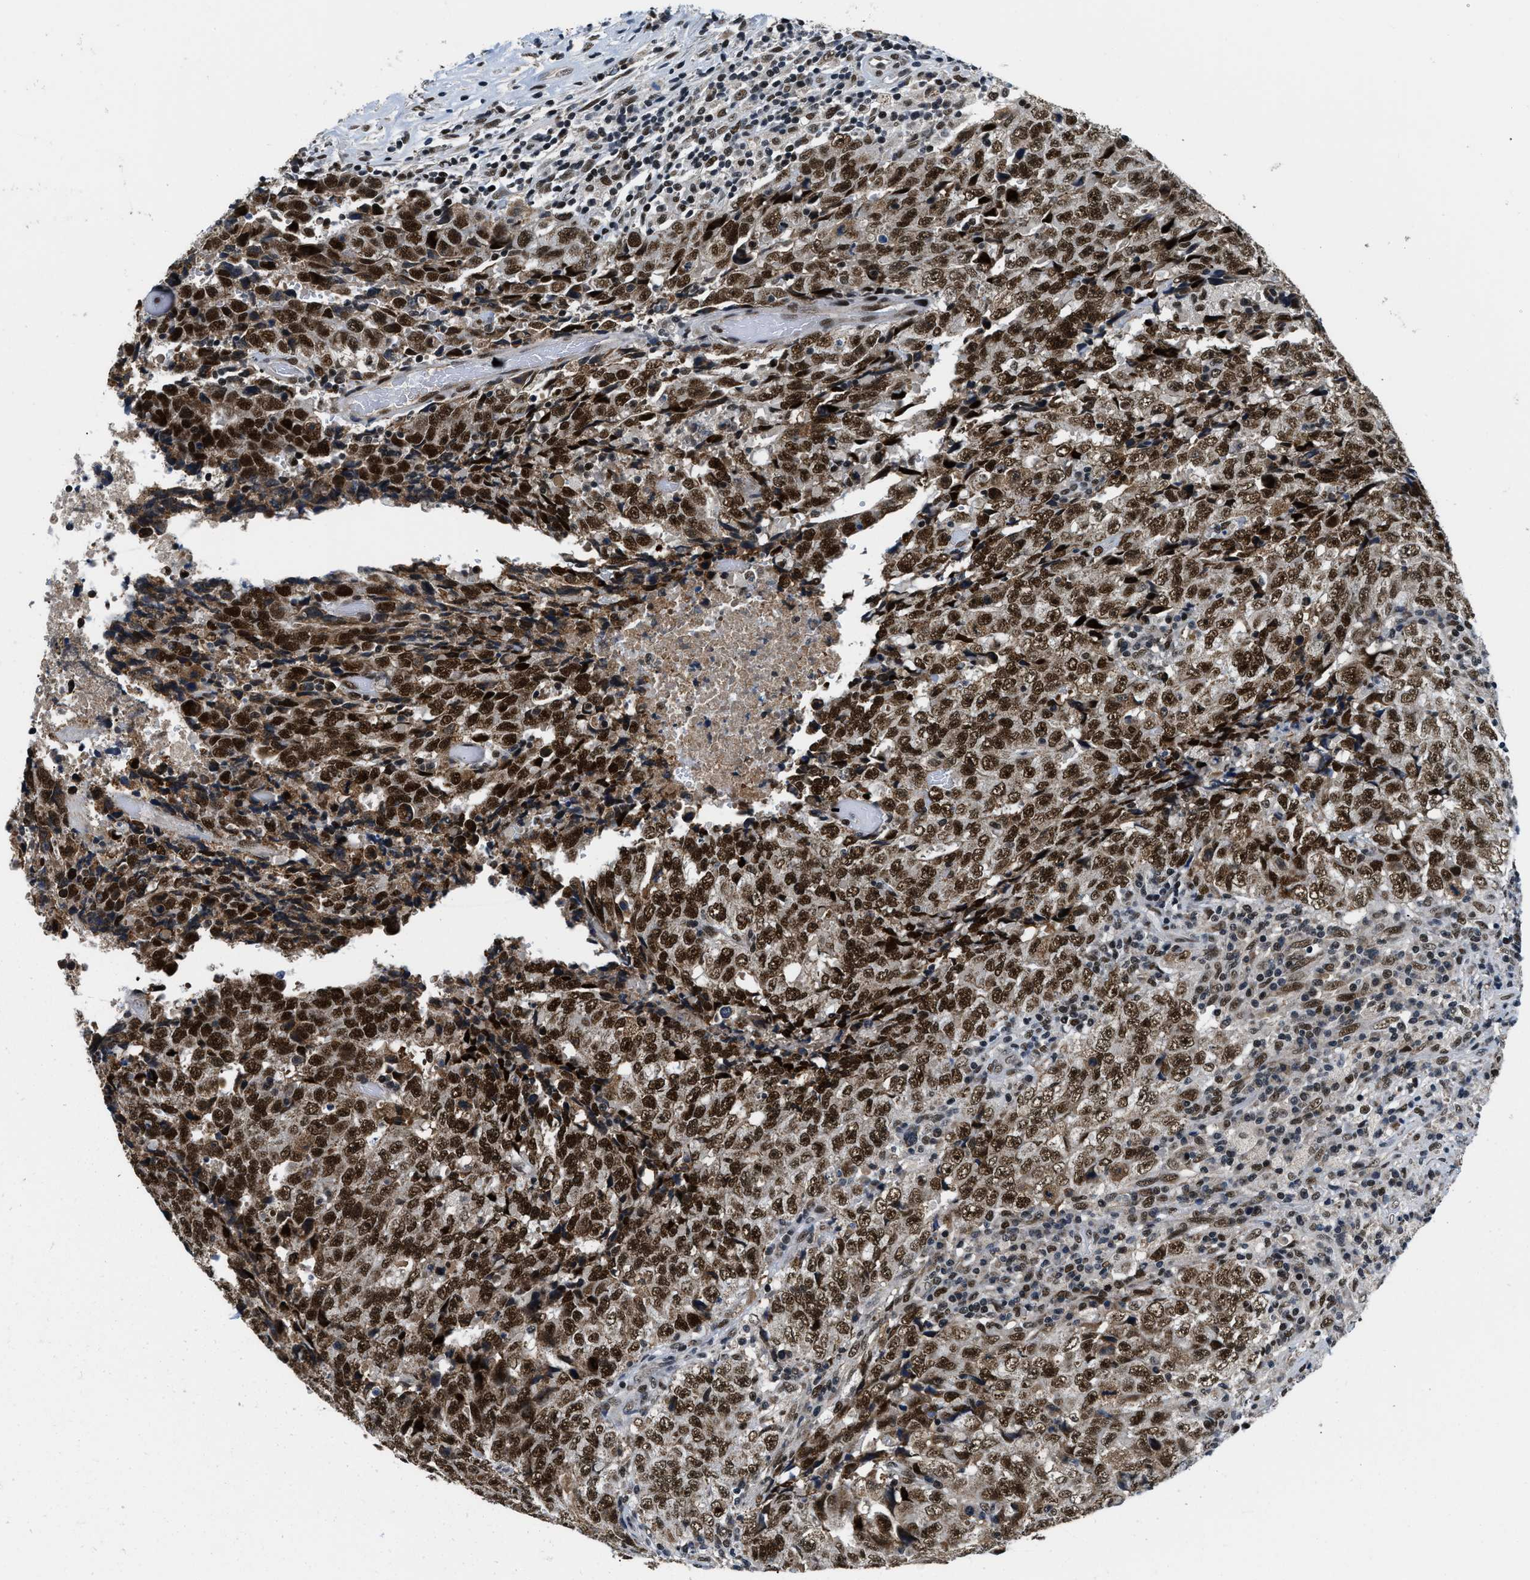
{"staining": {"intensity": "strong", "quantity": ">75%", "location": "nuclear"}, "tissue": "testis cancer", "cell_type": "Tumor cells", "image_type": "cancer", "snomed": [{"axis": "morphology", "description": "Necrosis, NOS"}, {"axis": "morphology", "description": "Carcinoma, Embryonal, NOS"}, {"axis": "topography", "description": "Testis"}], "caption": "A histopathology image of embryonal carcinoma (testis) stained for a protein reveals strong nuclear brown staining in tumor cells.", "gene": "KDM3B", "patient": {"sex": "male", "age": 19}}